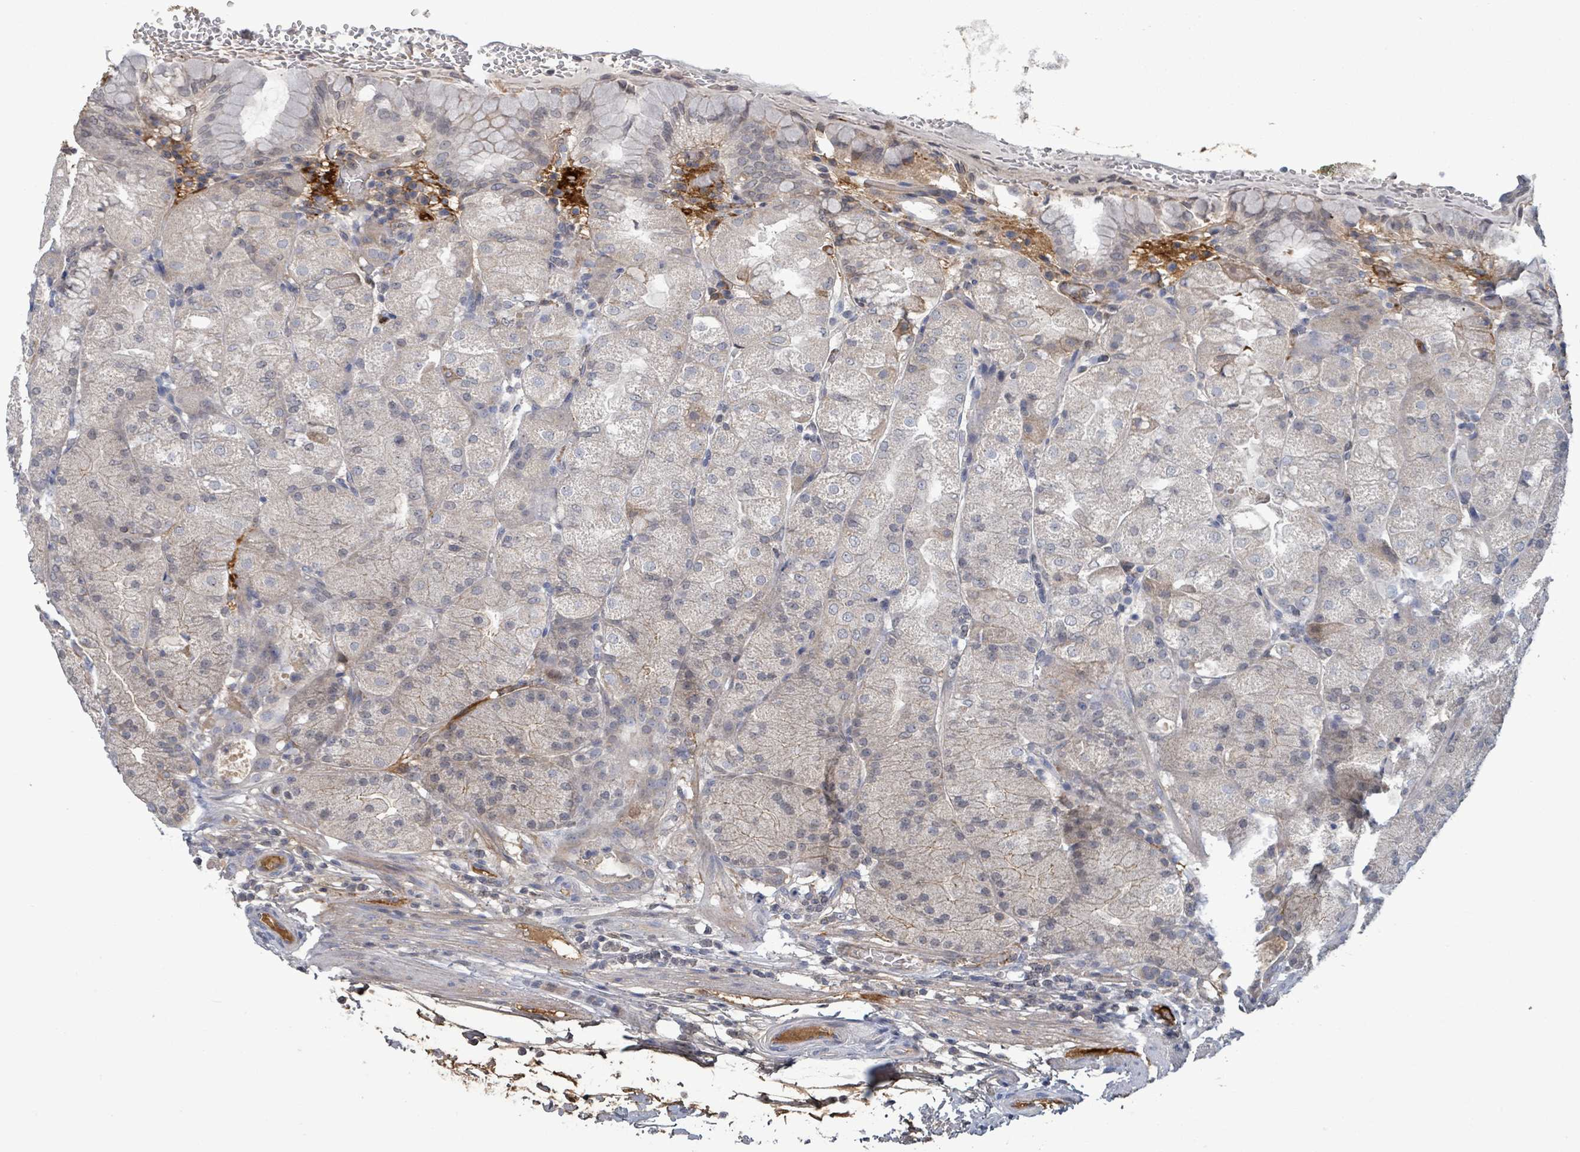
{"staining": {"intensity": "weak", "quantity": "<25%", "location": "cytoplasmic/membranous"}, "tissue": "stomach", "cell_type": "Glandular cells", "image_type": "normal", "snomed": [{"axis": "morphology", "description": "Normal tissue, NOS"}, {"axis": "topography", "description": "Stomach, upper"}, {"axis": "topography", "description": "Stomach, lower"}], "caption": "IHC of unremarkable stomach demonstrates no staining in glandular cells.", "gene": "GRM8", "patient": {"sex": "male", "age": 62}}